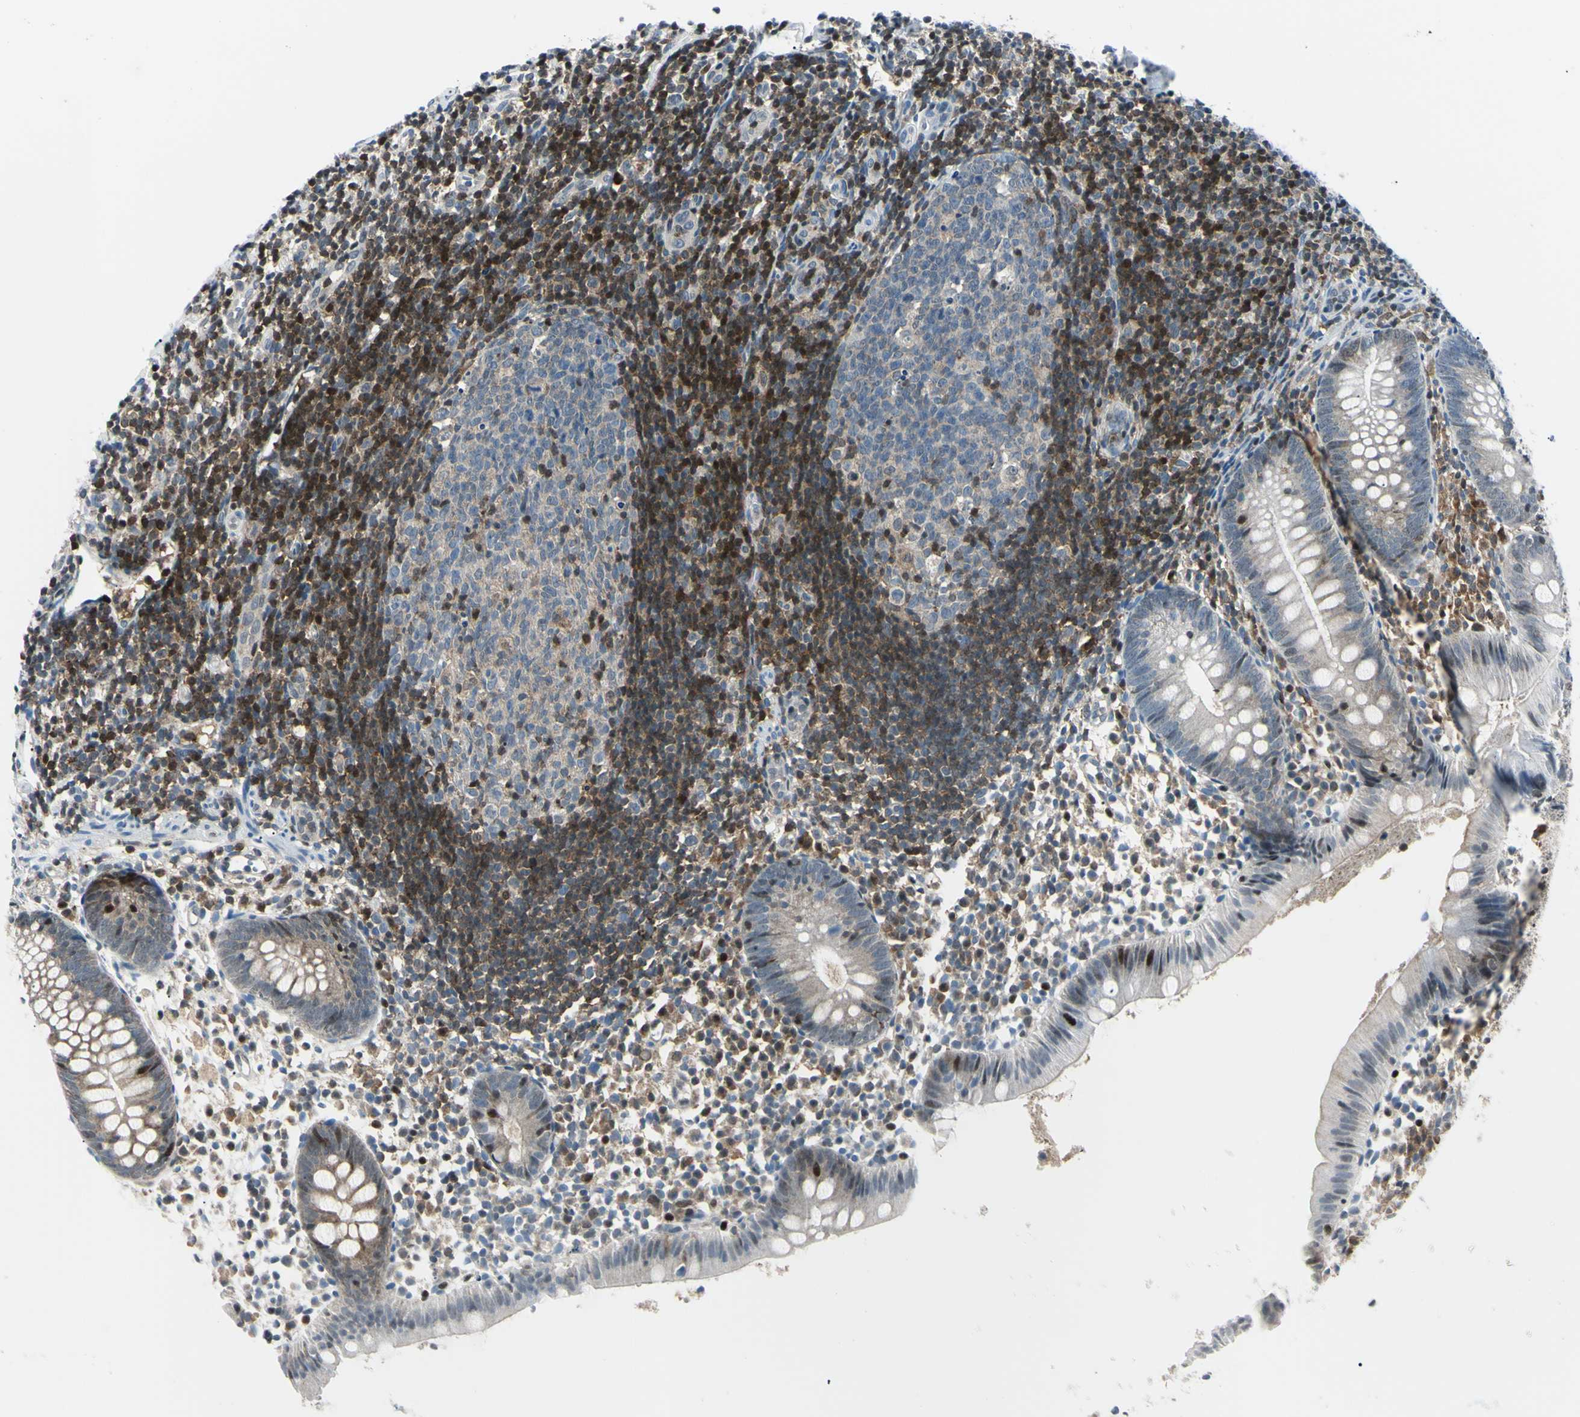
{"staining": {"intensity": "weak", "quantity": ">75%", "location": "cytoplasmic/membranous"}, "tissue": "appendix", "cell_type": "Glandular cells", "image_type": "normal", "snomed": [{"axis": "morphology", "description": "Normal tissue, NOS"}, {"axis": "topography", "description": "Appendix"}], "caption": "Weak cytoplasmic/membranous staining for a protein is identified in about >75% of glandular cells of normal appendix using immunohistochemistry.", "gene": "PGK1", "patient": {"sex": "female", "age": 20}}